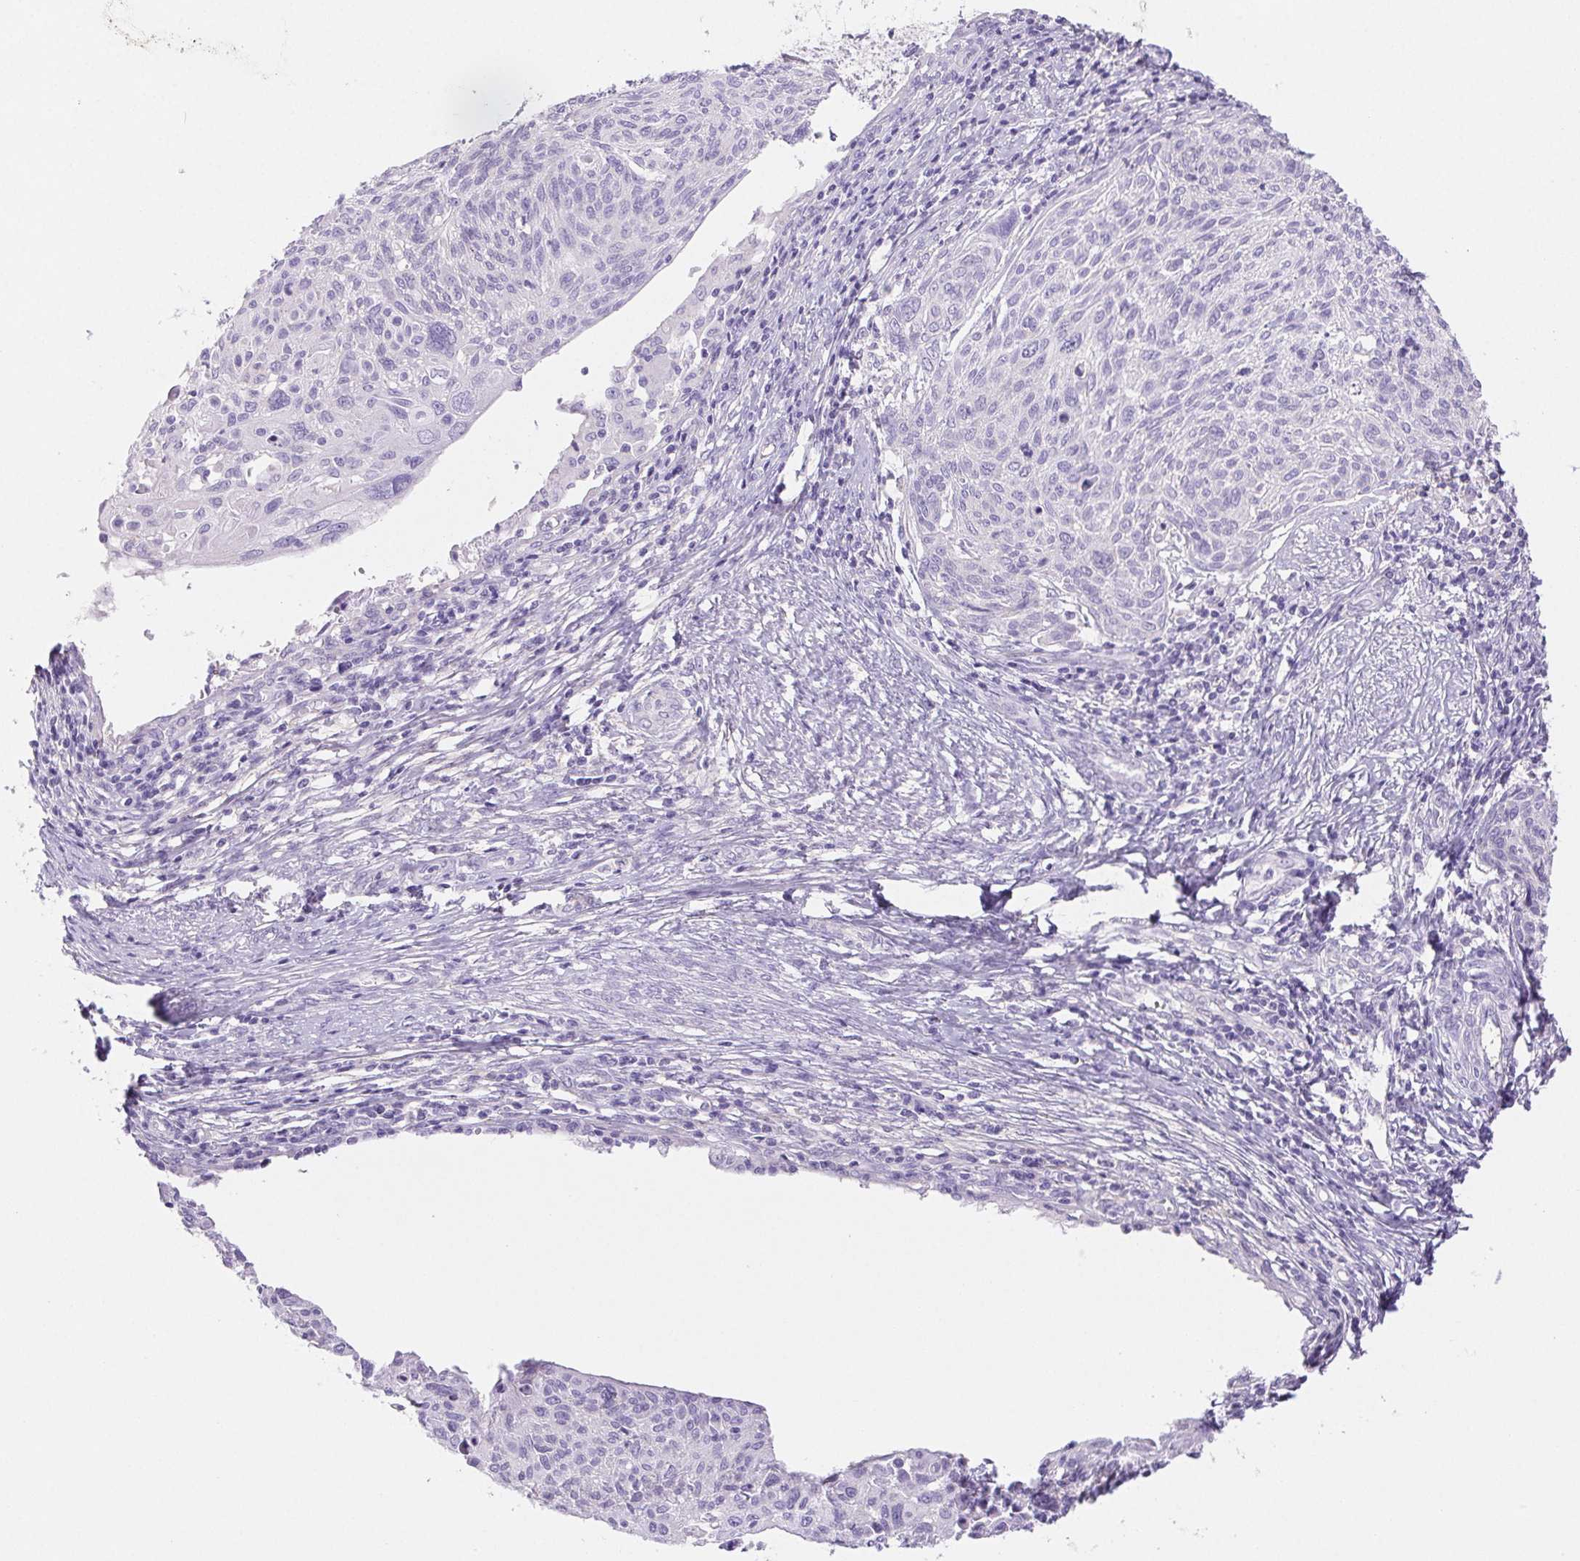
{"staining": {"intensity": "negative", "quantity": "none", "location": "none"}, "tissue": "cervical cancer", "cell_type": "Tumor cells", "image_type": "cancer", "snomed": [{"axis": "morphology", "description": "Squamous cell carcinoma, NOS"}, {"axis": "topography", "description": "Cervix"}], "caption": "IHC photomicrograph of human cervical cancer (squamous cell carcinoma) stained for a protein (brown), which displays no expression in tumor cells.", "gene": "PNLIP", "patient": {"sex": "female", "age": 49}}